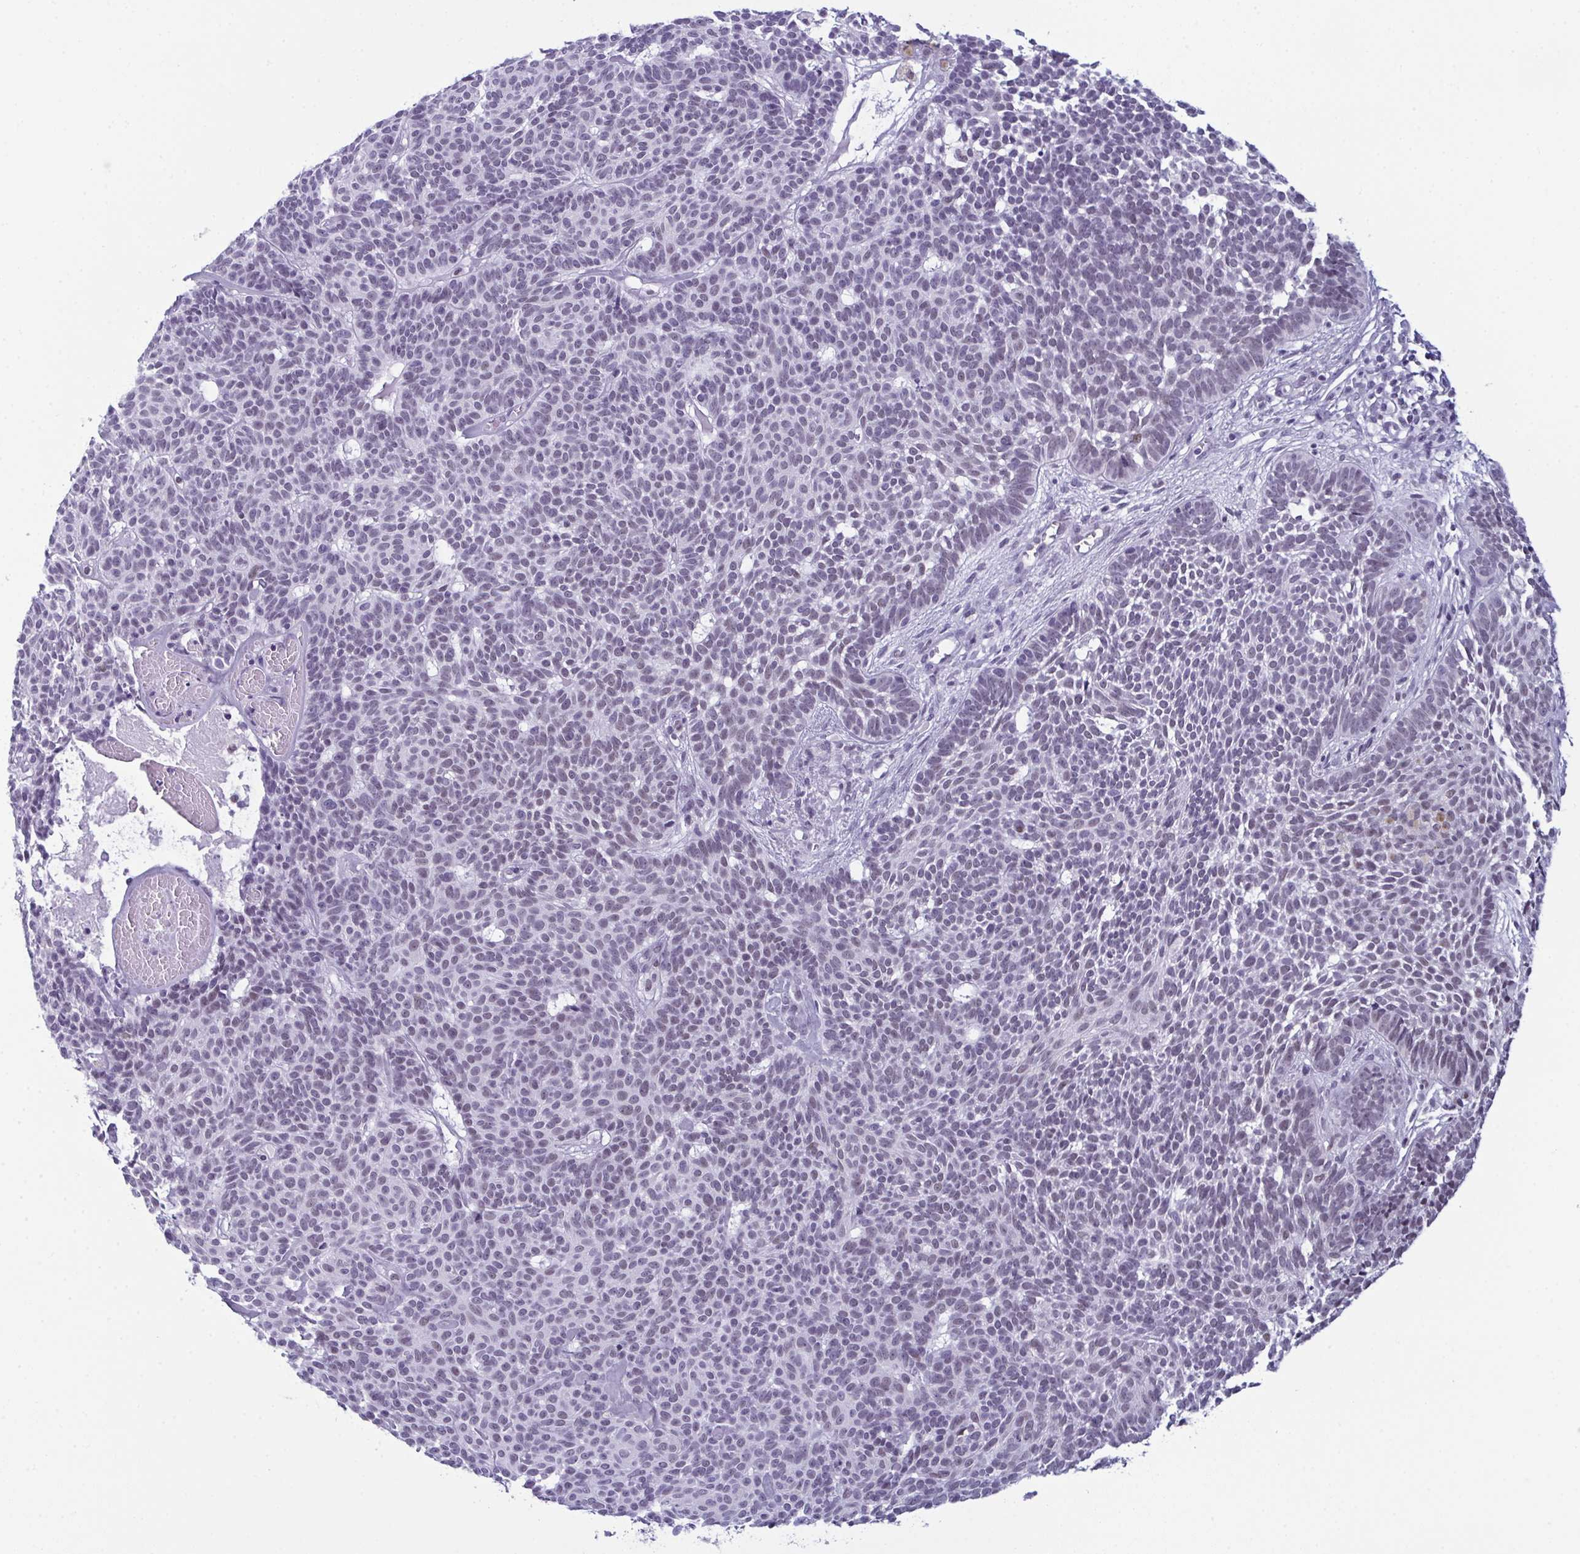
{"staining": {"intensity": "negative", "quantity": "none", "location": "none"}, "tissue": "skin cancer", "cell_type": "Tumor cells", "image_type": "cancer", "snomed": [{"axis": "morphology", "description": "Basal cell carcinoma"}, {"axis": "topography", "description": "Skin"}], "caption": "Immunohistochemical staining of skin cancer exhibits no significant positivity in tumor cells.", "gene": "RBM7", "patient": {"sex": "female", "age": 85}}